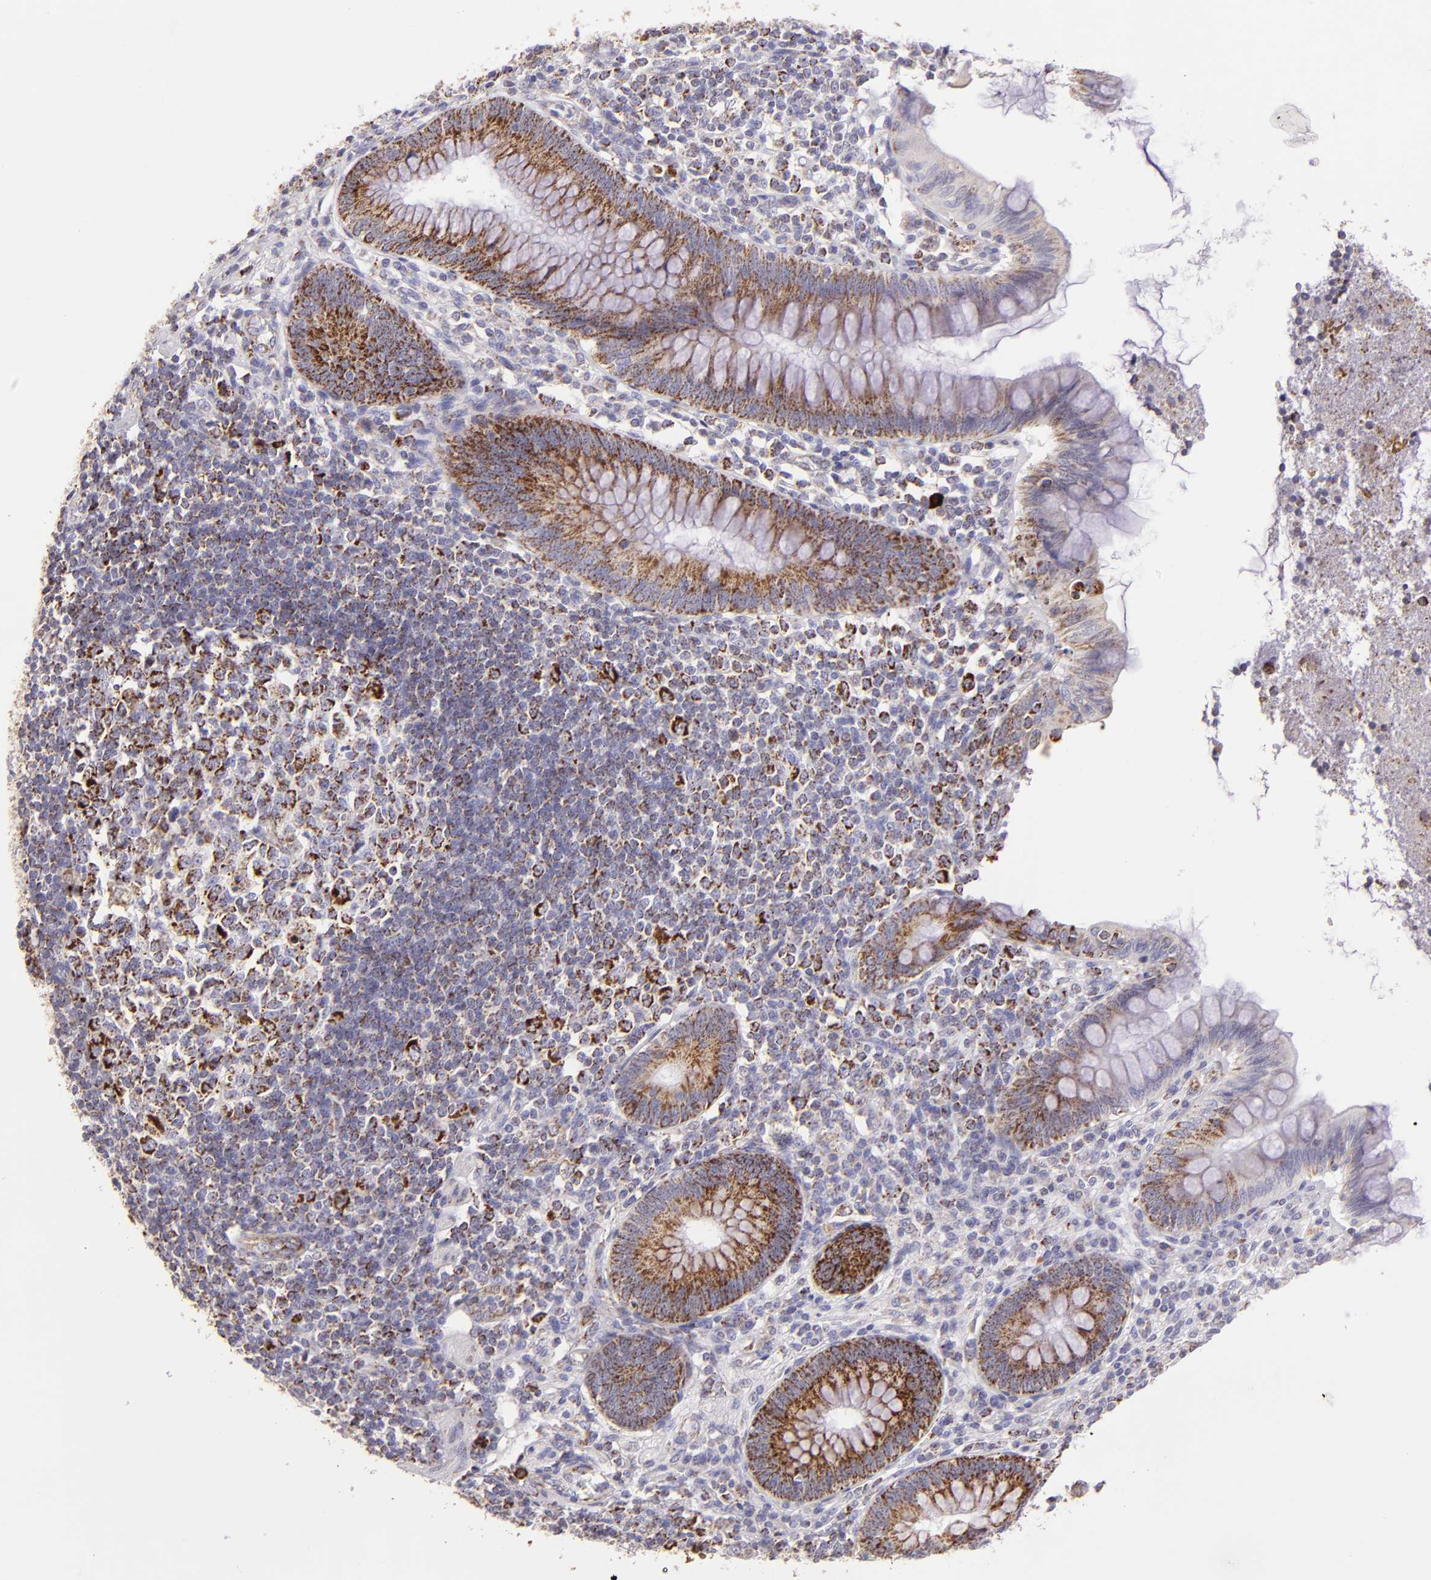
{"staining": {"intensity": "moderate", "quantity": ">75%", "location": "cytoplasmic/membranous"}, "tissue": "appendix", "cell_type": "Glandular cells", "image_type": "normal", "snomed": [{"axis": "morphology", "description": "Normal tissue, NOS"}, {"axis": "topography", "description": "Appendix"}], "caption": "Approximately >75% of glandular cells in normal human appendix show moderate cytoplasmic/membranous protein positivity as visualized by brown immunohistochemical staining.", "gene": "HSPD1", "patient": {"sex": "female", "age": 66}}